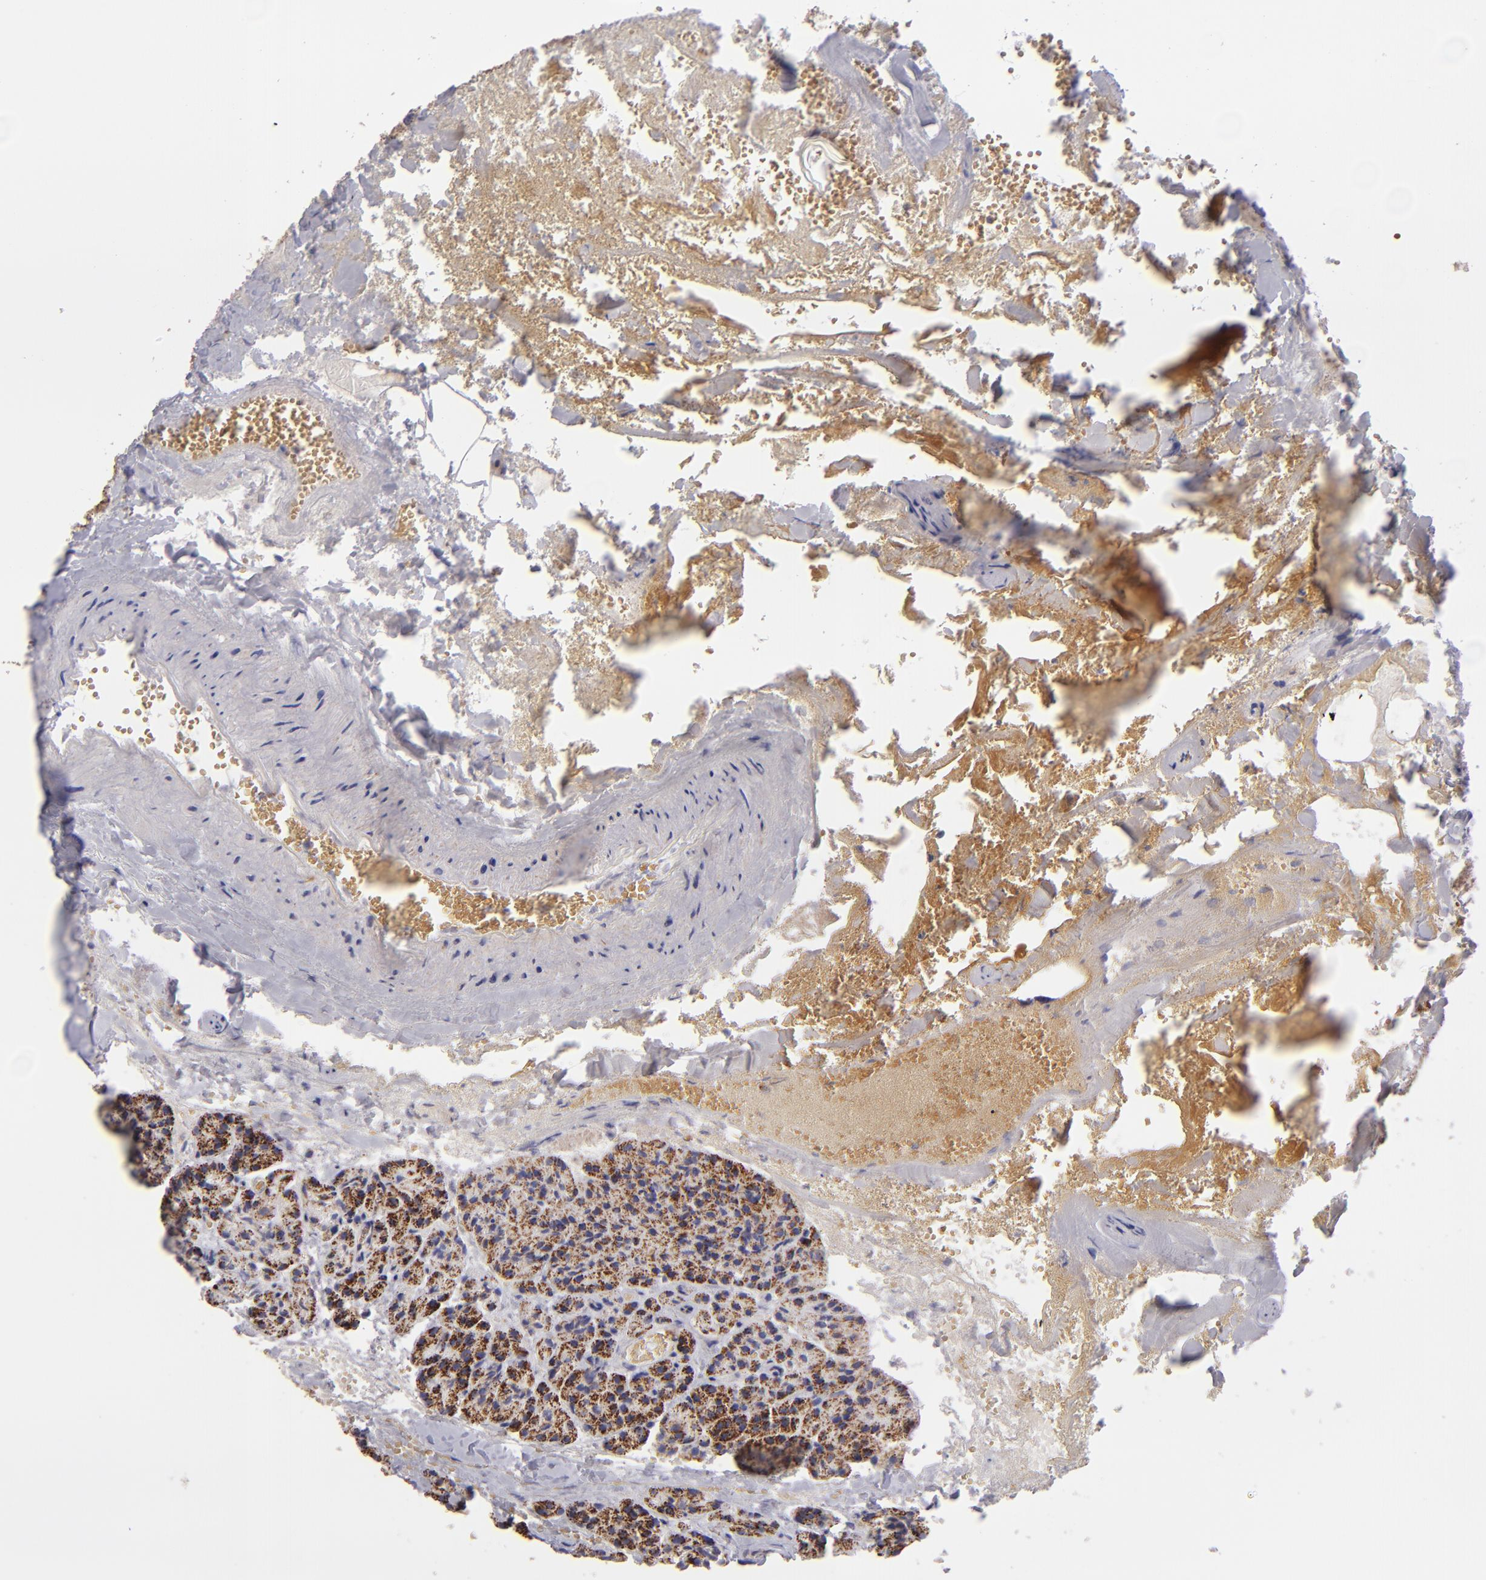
{"staining": {"intensity": "moderate", "quantity": ">75%", "location": "cytoplasmic/membranous"}, "tissue": "carcinoid", "cell_type": "Tumor cells", "image_type": "cancer", "snomed": [{"axis": "morphology", "description": "Normal tissue, NOS"}, {"axis": "morphology", "description": "Carcinoid, malignant, NOS"}, {"axis": "topography", "description": "Pancreas"}], "caption": "A histopathology image of human carcinoid stained for a protein exhibits moderate cytoplasmic/membranous brown staining in tumor cells.", "gene": "HSPD1", "patient": {"sex": "female", "age": 35}}